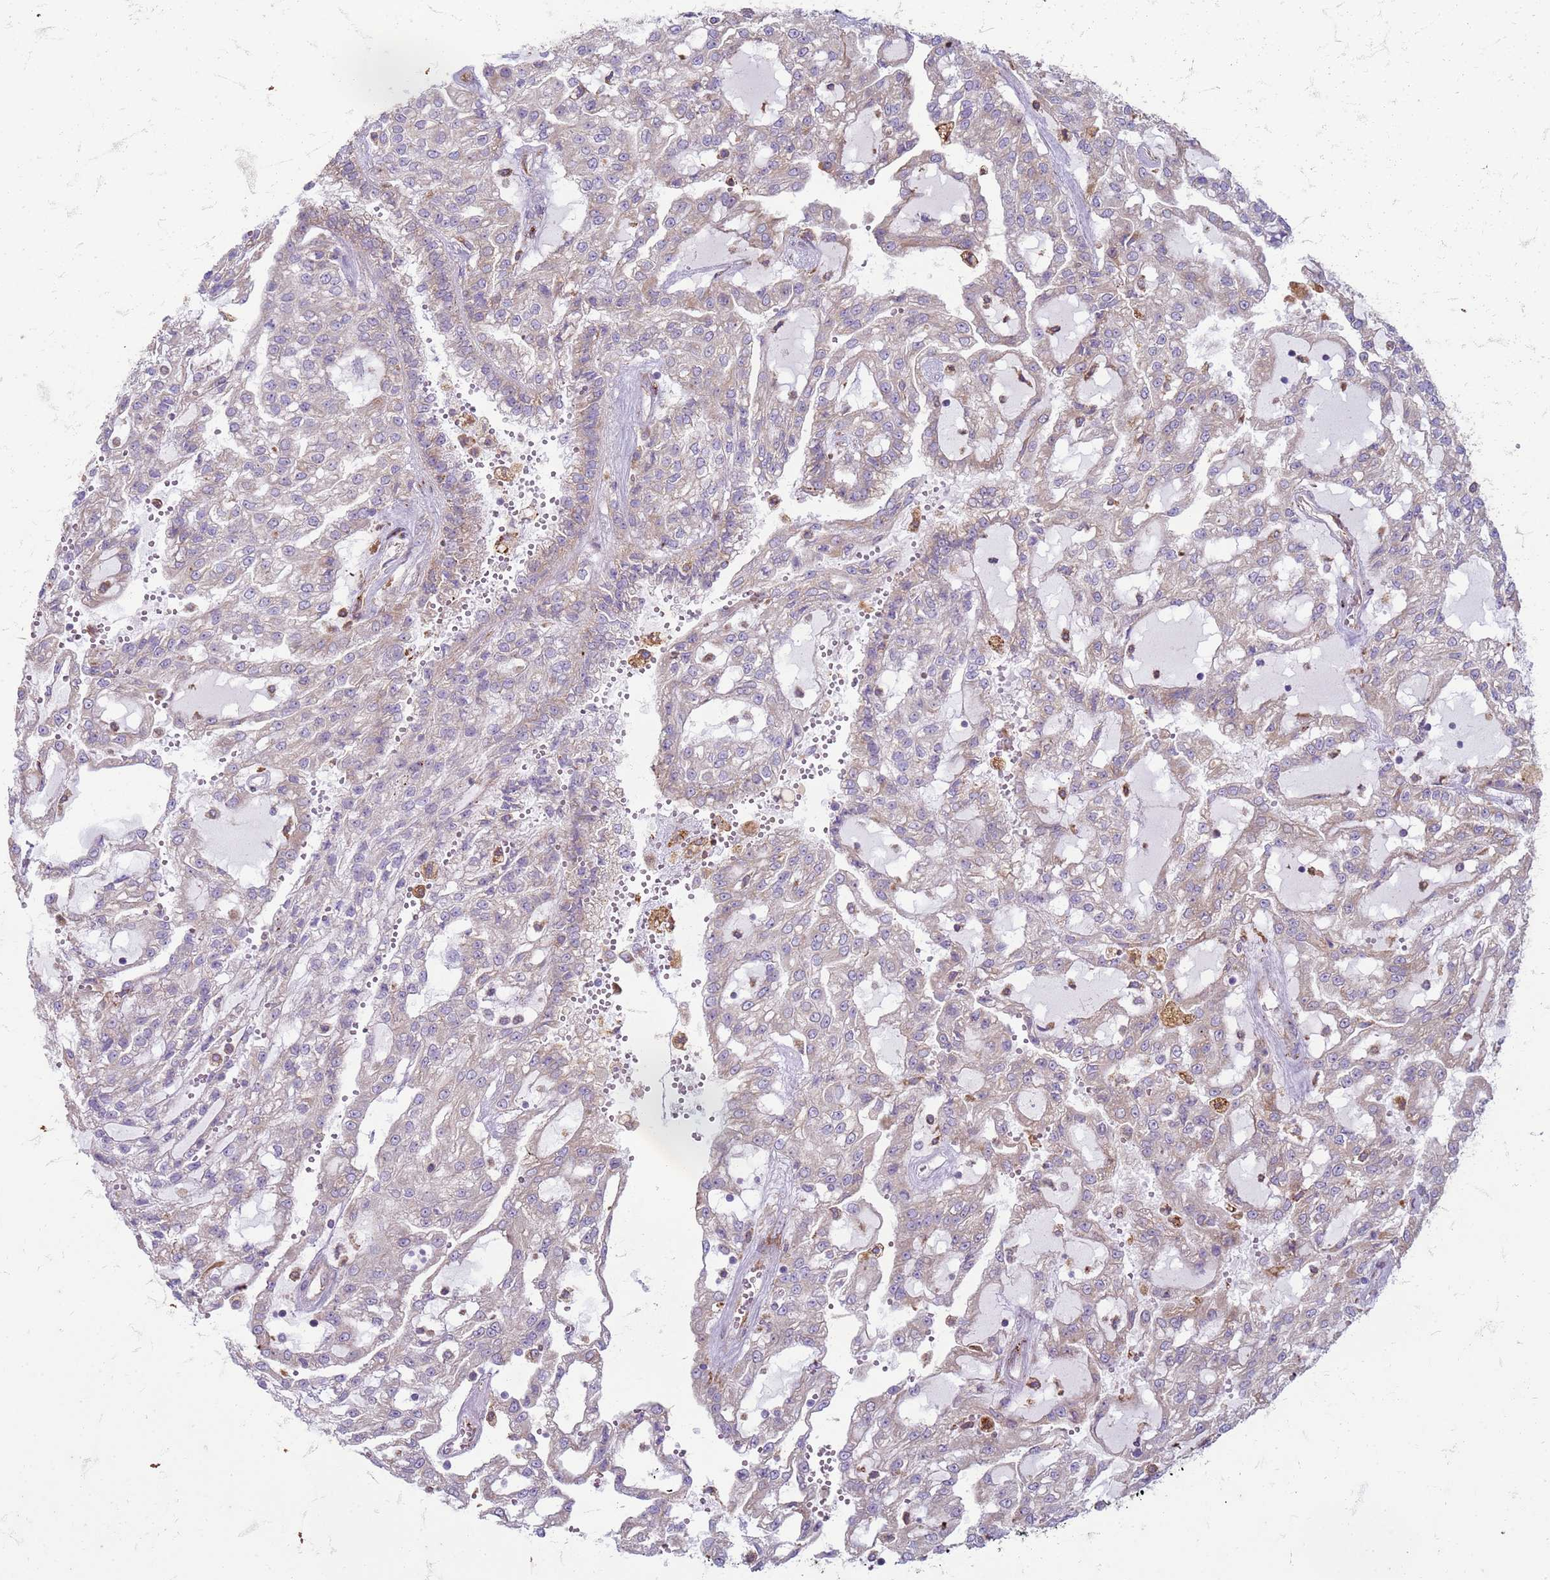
{"staining": {"intensity": "negative", "quantity": "none", "location": "none"}, "tissue": "renal cancer", "cell_type": "Tumor cells", "image_type": "cancer", "snomed": [{"axis": "morphology", "description": "Adenocarcinoma, NOS"}, {"axis": "topography", "description": "Kidney"}], "caption": "DAB (3,3'-diaminobenzidine) immunohistochemical staining of human renal cancer reveals no significant expression in tumor cells.", "gene": "PDK3", "patient": {"sex": "male", "age": 63}}